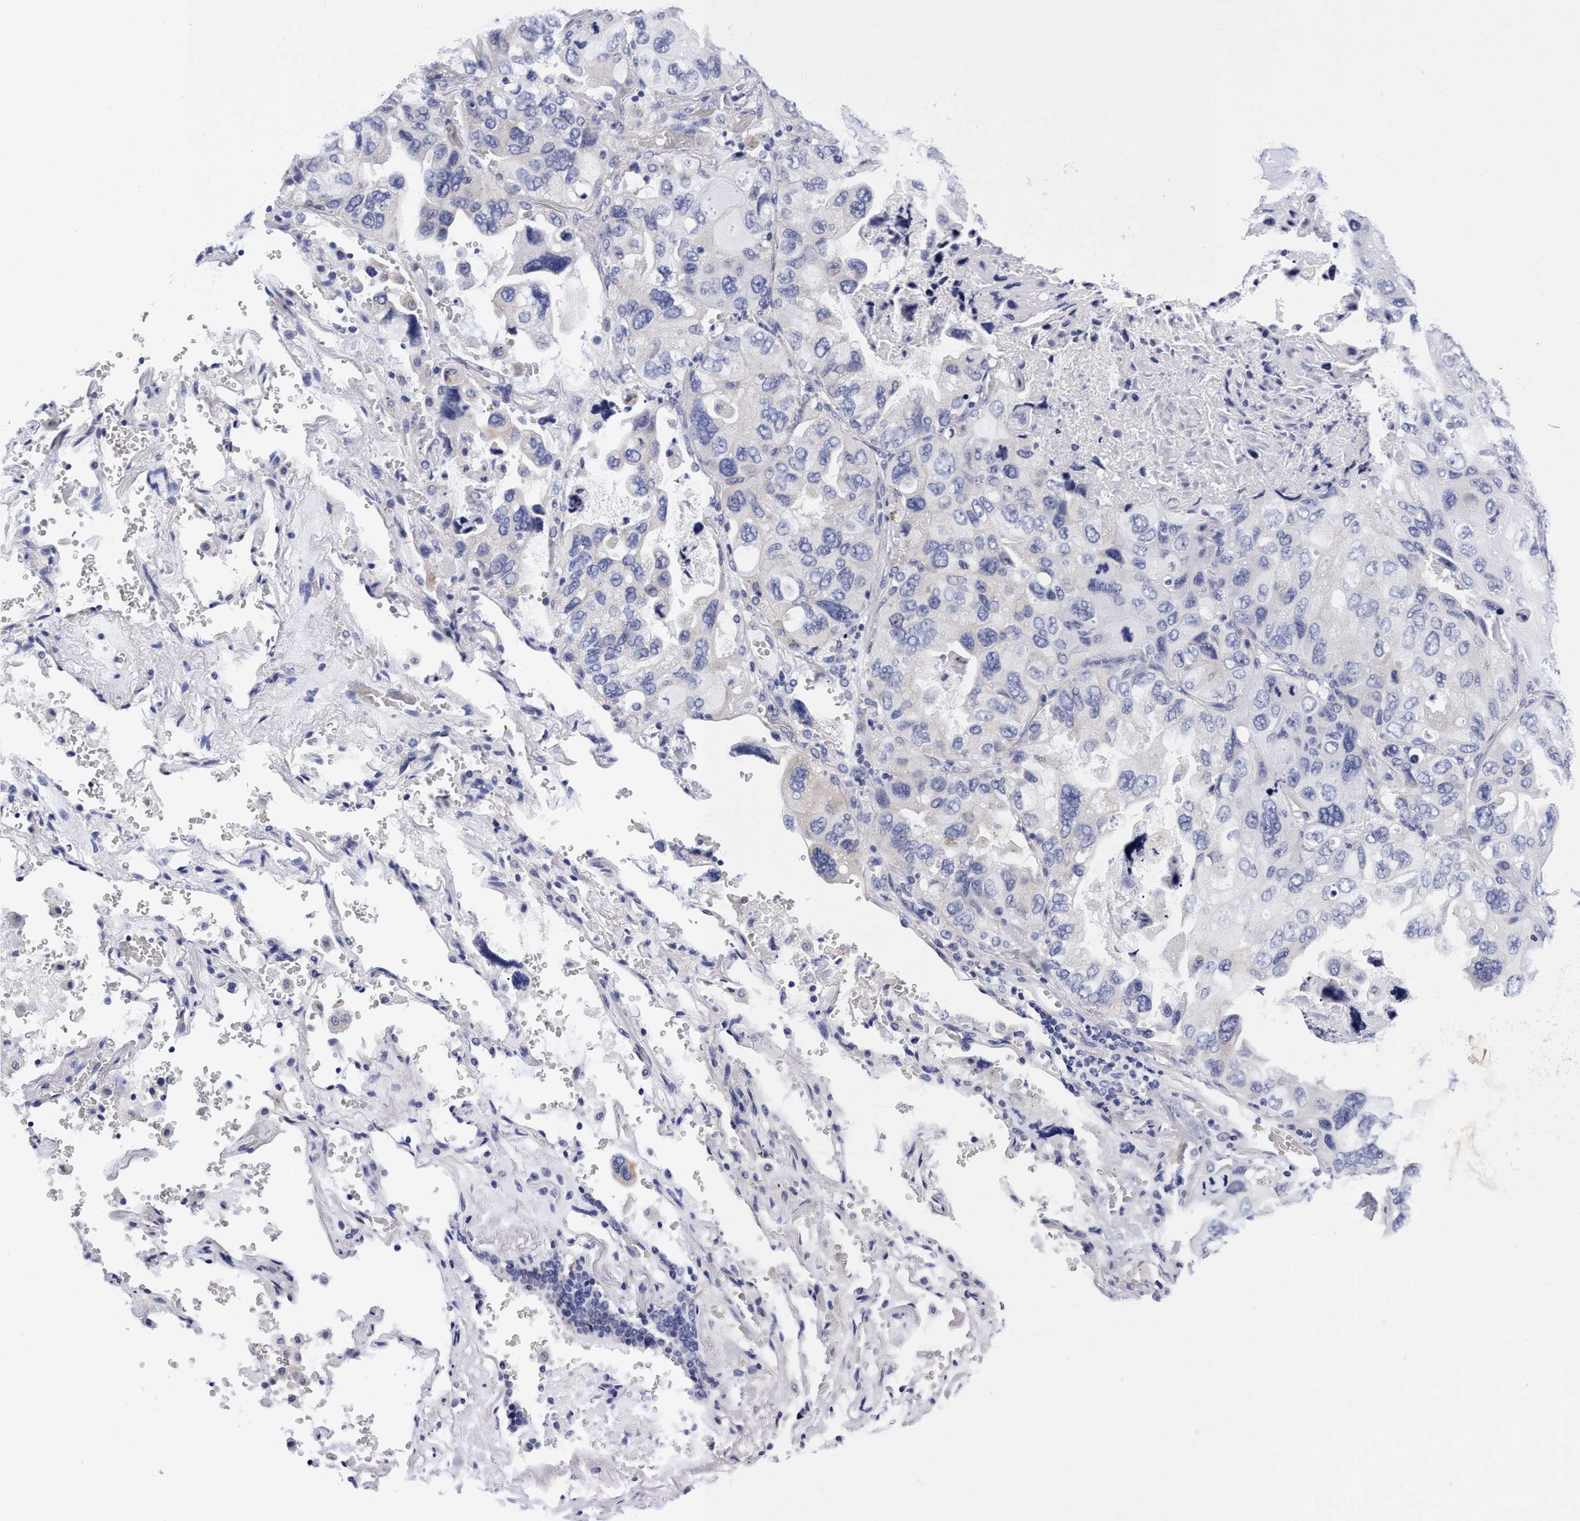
{"staining": {"intensity": "negative", "quantity": "none", "location": "none"}, "tissue": "lung cancer", "cell_type": "Tumor cells", "image_type": "cancer", "snomed": [{"axis": "morphology", "description": "Squamous cell carcinoma, NOS"}, {"axis": "topography", "description": "Lung"}], "caption": "Tumor cells are negative for protein expression in human lung cancer (squamous cell carcinoma).", "gene": "PLPPR1", "patient": {"sex": "female", "age": 73}}